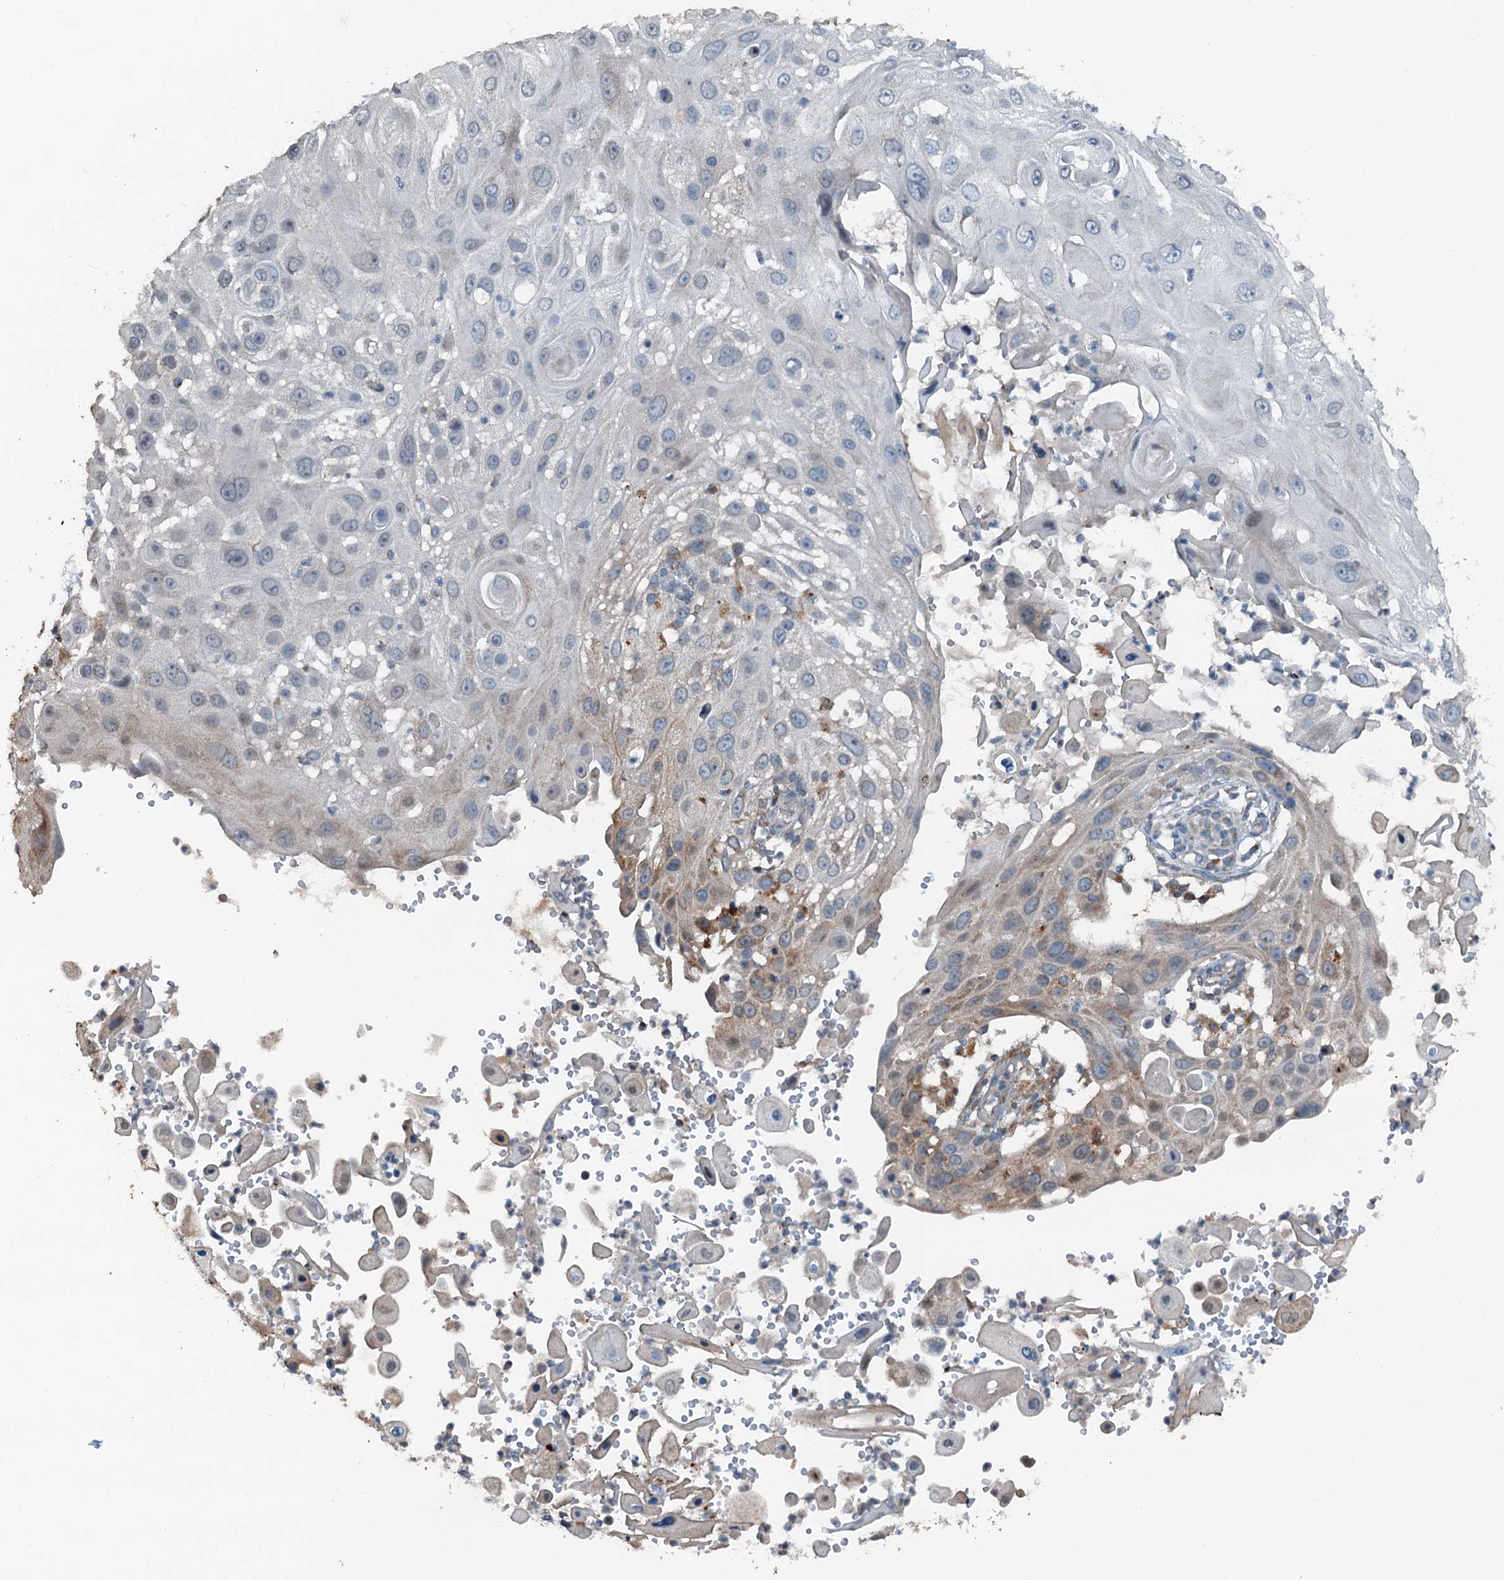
{"staining": {"intensity": "weak", "quantity": "<25%", "location": "cytoplasmic/membranous"}, "tissue": "skin cancer", "cell_type": "Tumor cells", "image_type": "cancer", "snomed": [{"axis": "morphology", "description": "Squamous cell carcinoma, NOS"}, {"axis": "topography", "description": "Skin"}], "caption": "There is no significant positivity in tumor cells of squamous cell carcinoma (skin).", "gene": "BMERB1", "patient": {"sex": "female", "age": 44}}